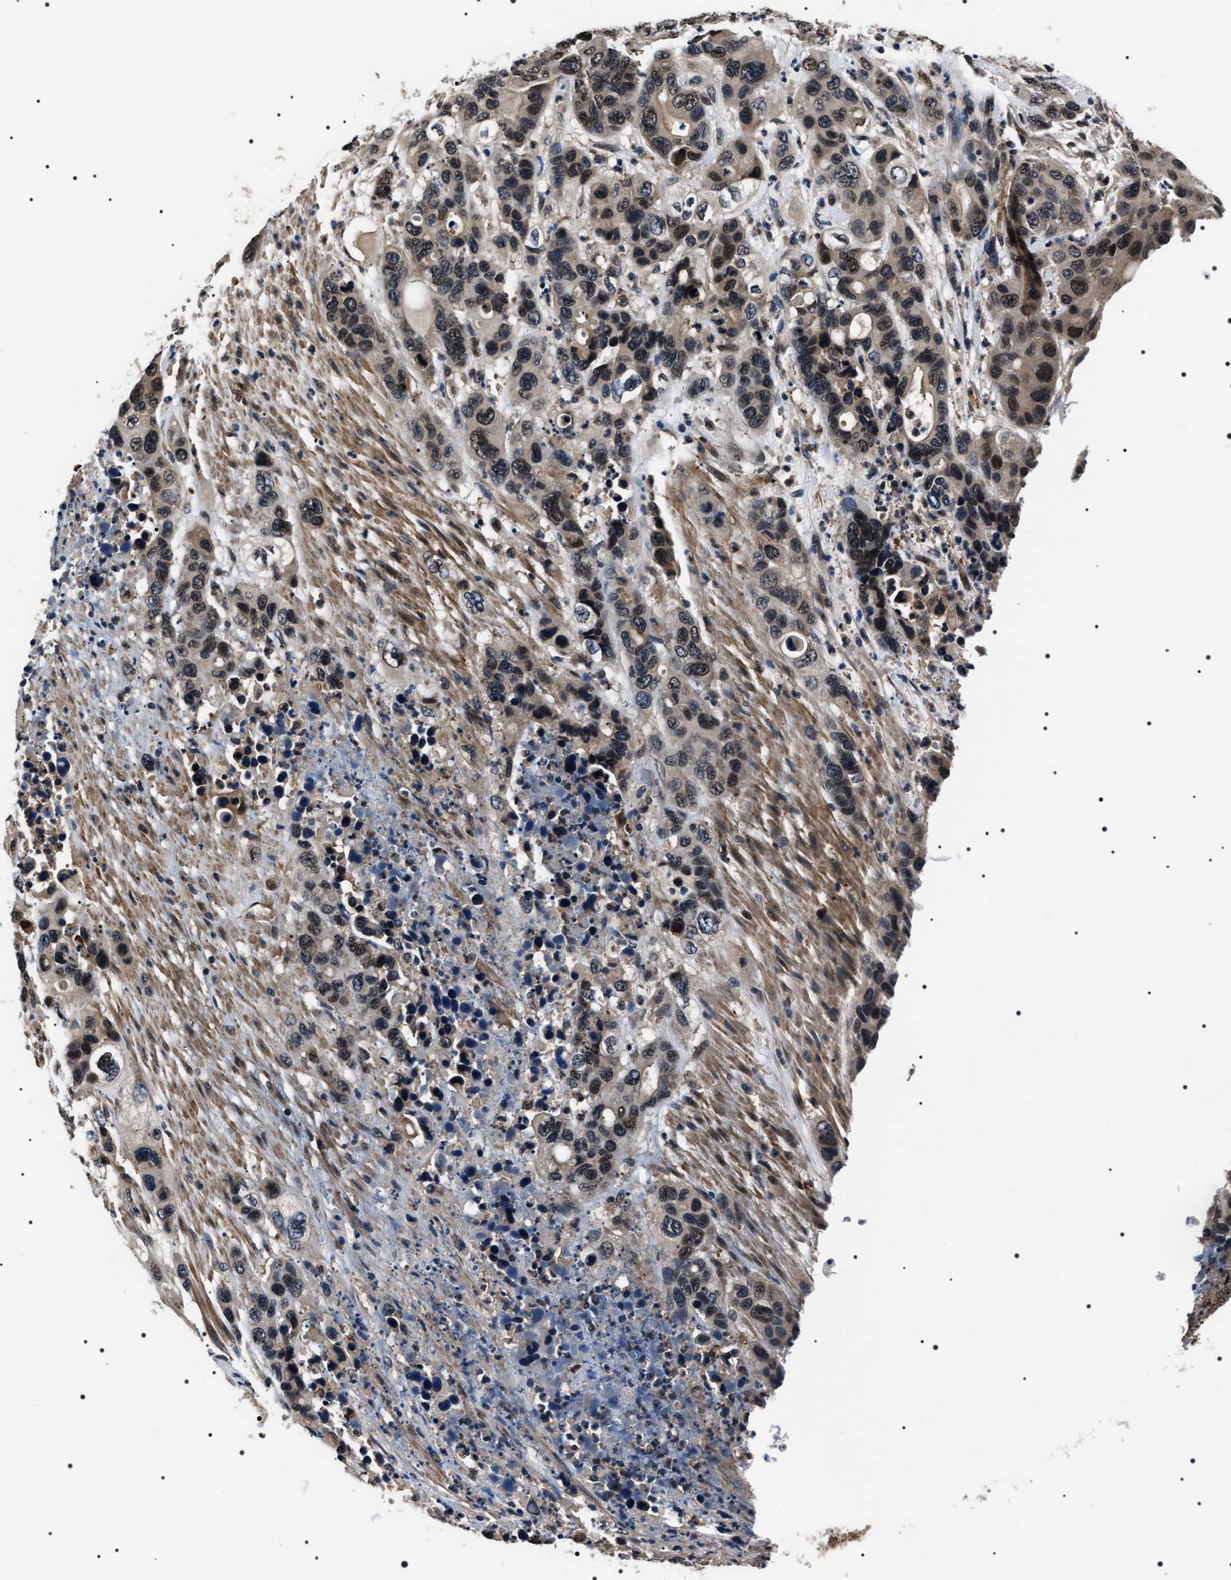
{"staining": {"intensity": "weak", "quantity": ">75%", "location": "nuclear"}, "tissue": "pancreatic cancer", "cell_type": "Tumor cells", "image_type": "cancer", "snomed": [{"axis": "morphology", "description": "Adenocarcinoma, NOS"}, {"axis": "topography", "description": "Pancreas"}], "caption": "An immunohistochemistry (IHC) micrograph of neoplastic tissue is shown. Protein staining in brown labels weak nuclear positivity in pancreatic adenocarcinoma within tumor cells. (brown staining indicates protein expression, while blue staining denotes nuclei).", "gene": "SIPA1", "patient": {"sex": "female", "age": 71}}